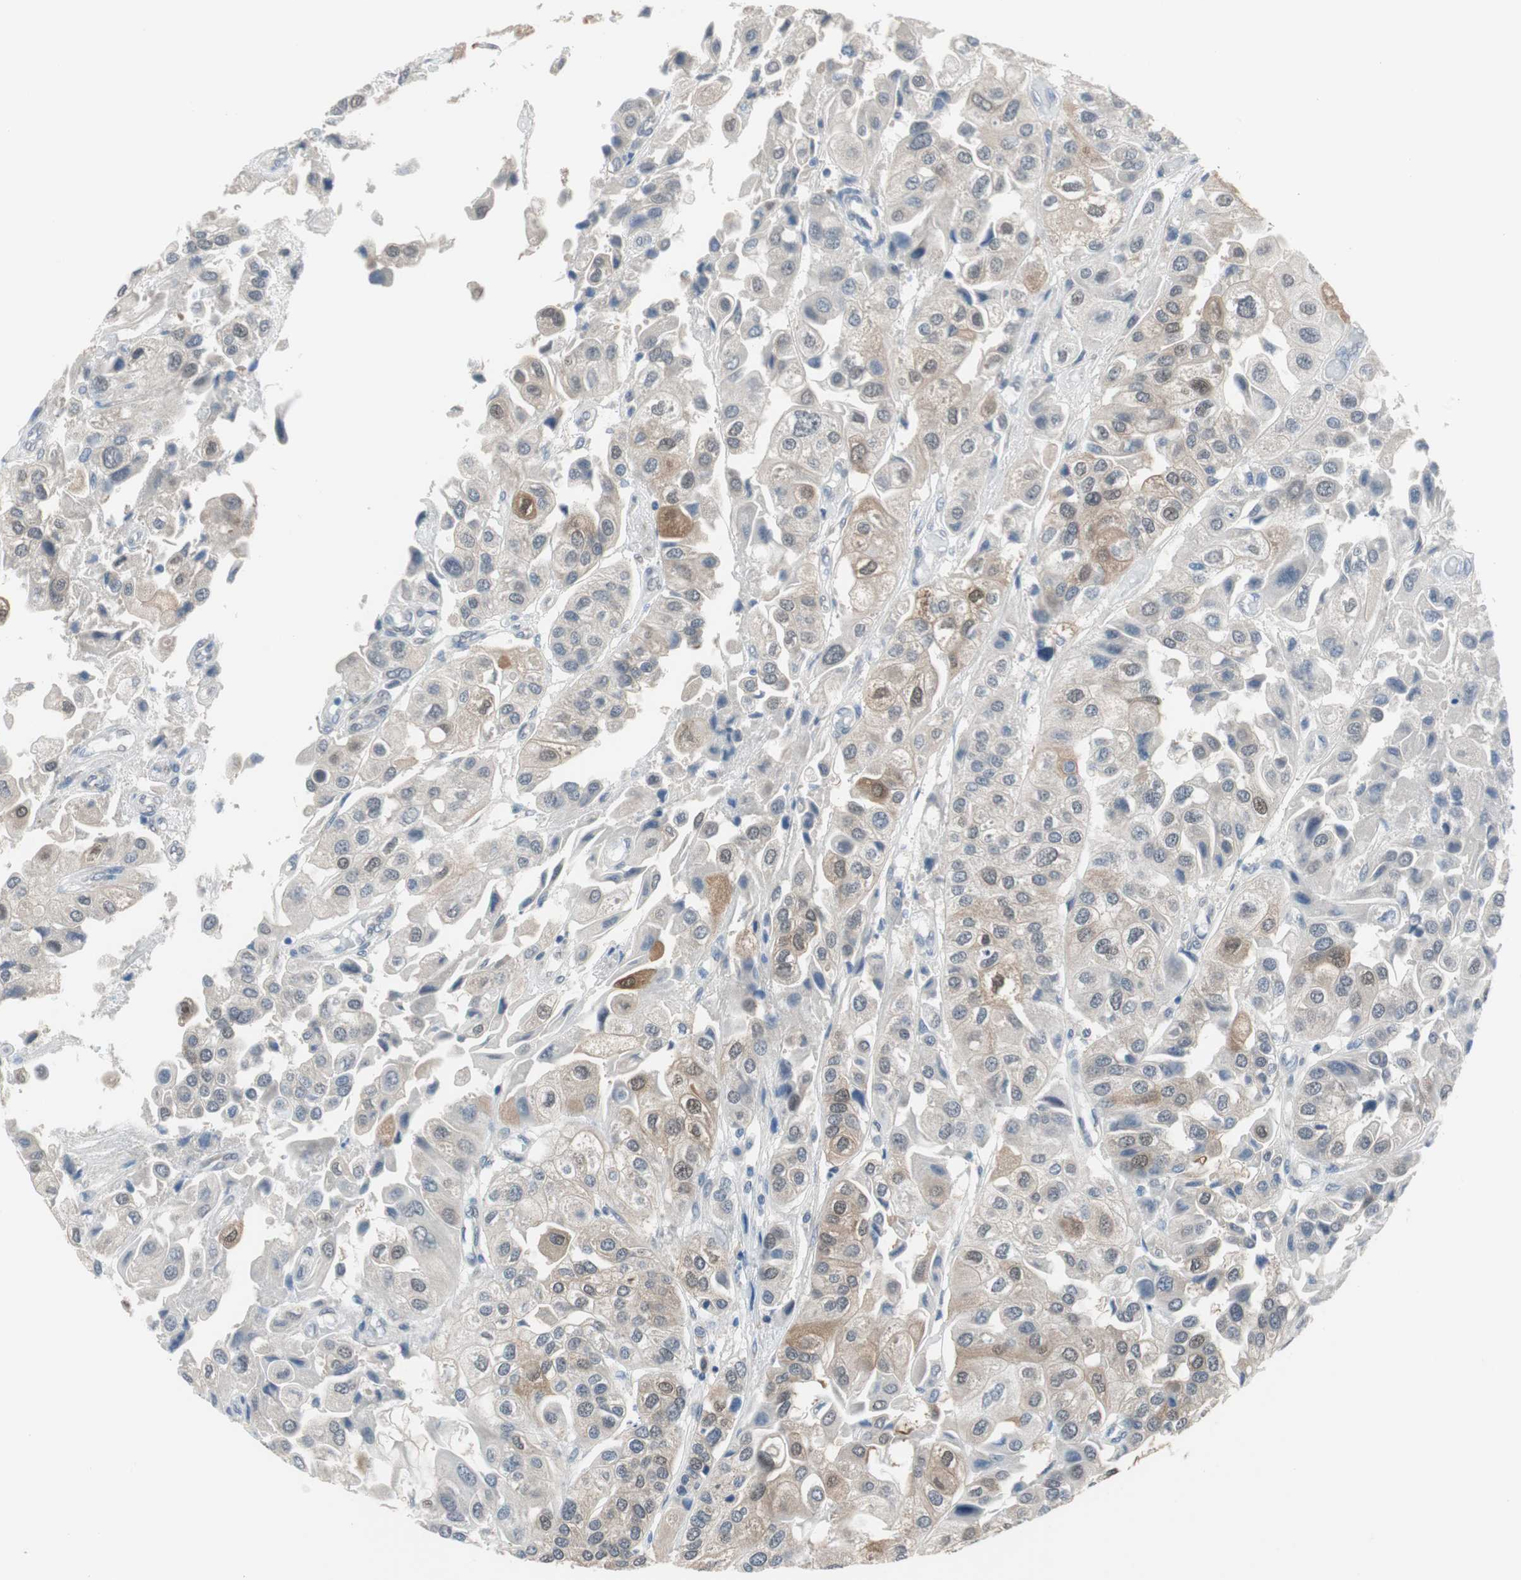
{"staining": {"intensity": "moderate", "quantity": "<25%", "location": "cytoplasmic/membranous,nuclear"}, "tissue": "urothelial cancer", "cell_type": "Tumor cells", "image_type": "cancer", "snomed": [{"axis": "morphology", "description": "Urothelial carcinoma, High grade"}, {"axis": "topography", "description": "Urinary bladder"}], "caption": "Urothelial carcinoma (high-grade) stained with a brown dye reveals moderate cytoplasmic/membranous and nuclear positive expression in about <25% of tumor cells.", "gene": "GRHL1", "patient": {"sex": "female", "age": 64}}